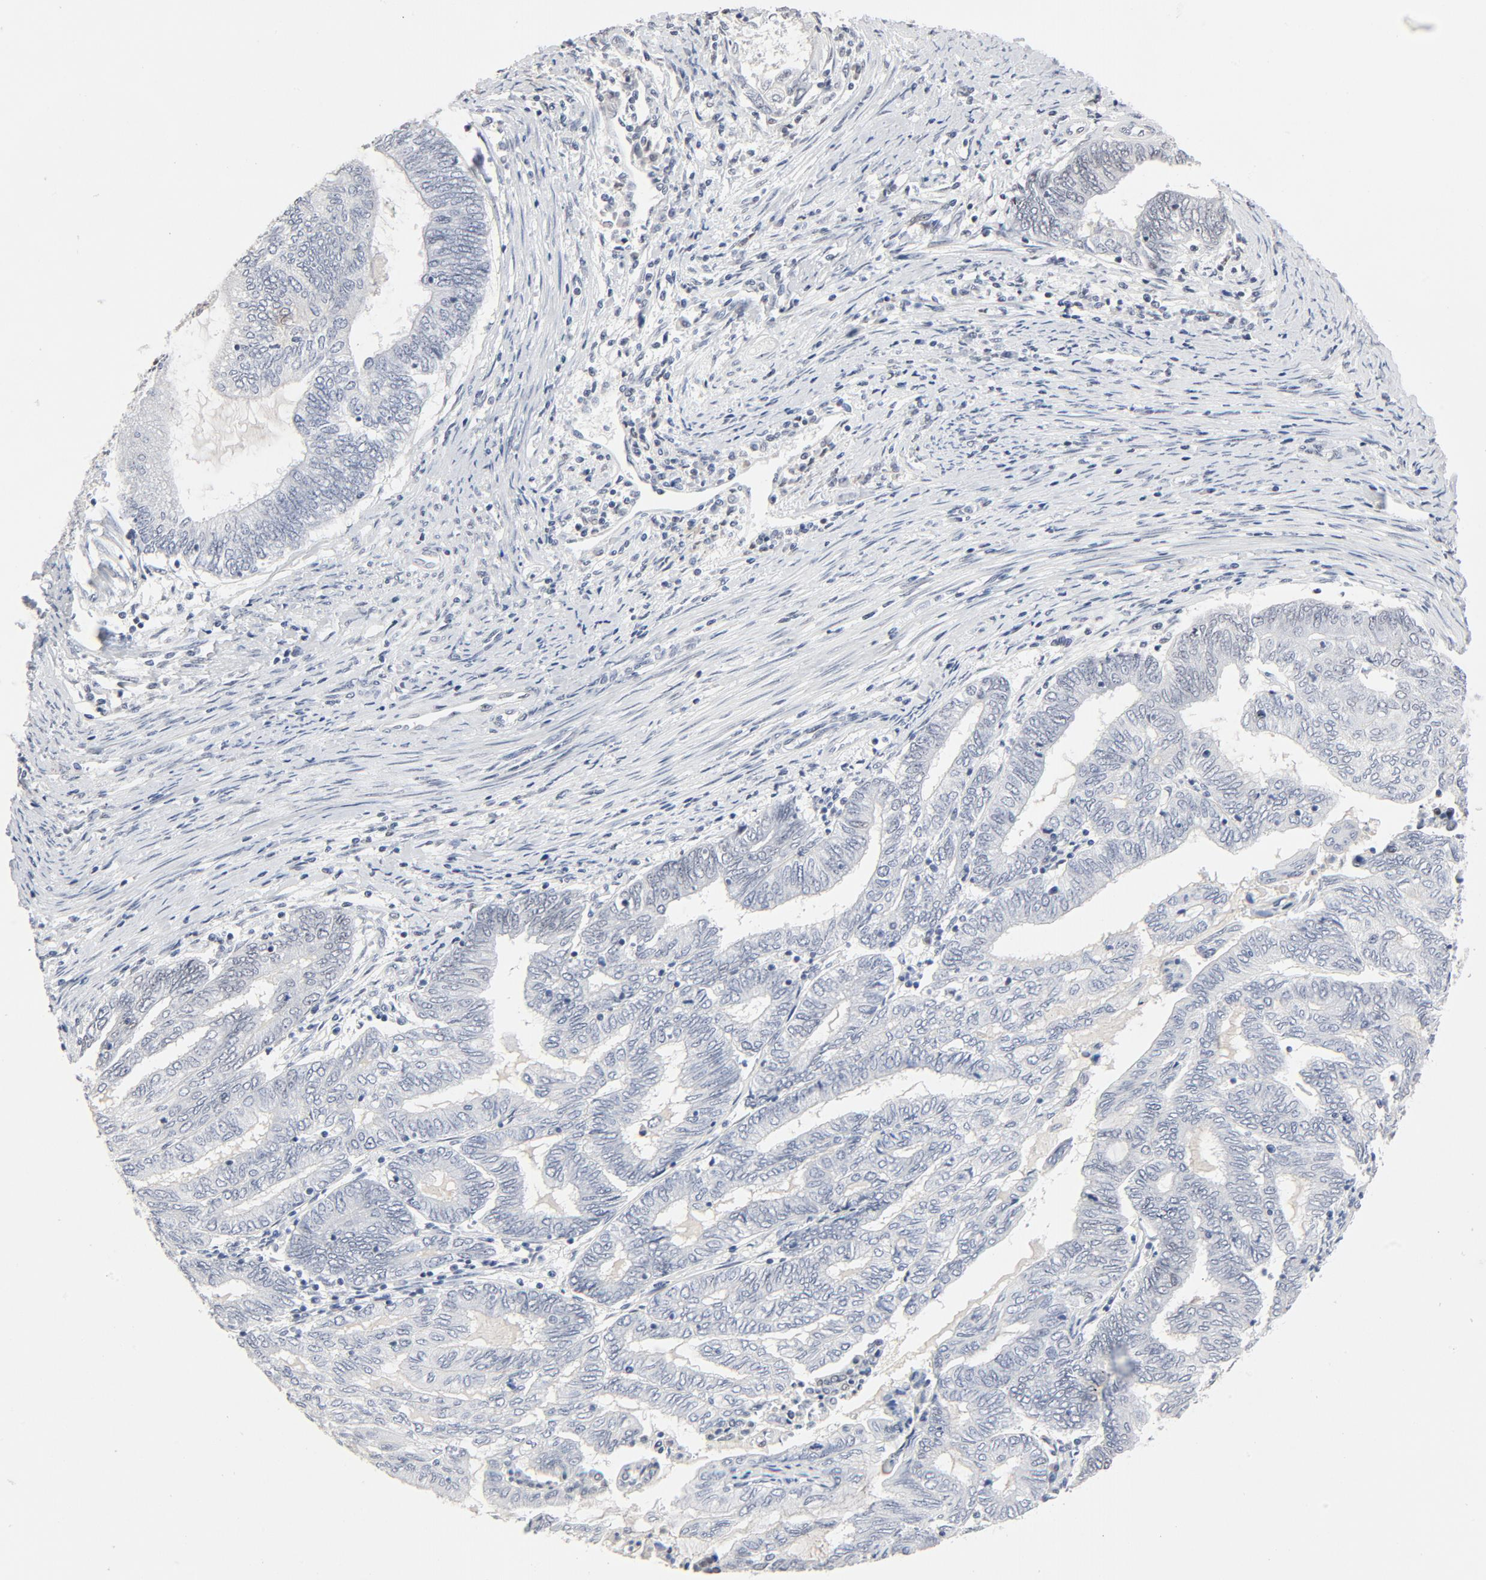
{"staining": {"intensity": "weak", "quantity": "25%-75%", "location": "nuclear"}, "tissue": "endometrial cancer", "cell_type": "Tumor cells", "image_type": "cancer", "snomed": [{"axis": "morphology", "description": "Adenocarcinoma, NOS"}, {"axis": "topography", "description": "Uterus"}, {"axis": "topography", "description": "Endometrium"}], "caption": "About 25%-75% of tumor cells in endometrial cancer (adenocarcinoma) display weak nuclear protein positivity as visualized by brown immunohistochemical staining.", "gene": "GTF2H1", "patient": {"sex": "female", "age": 70}}